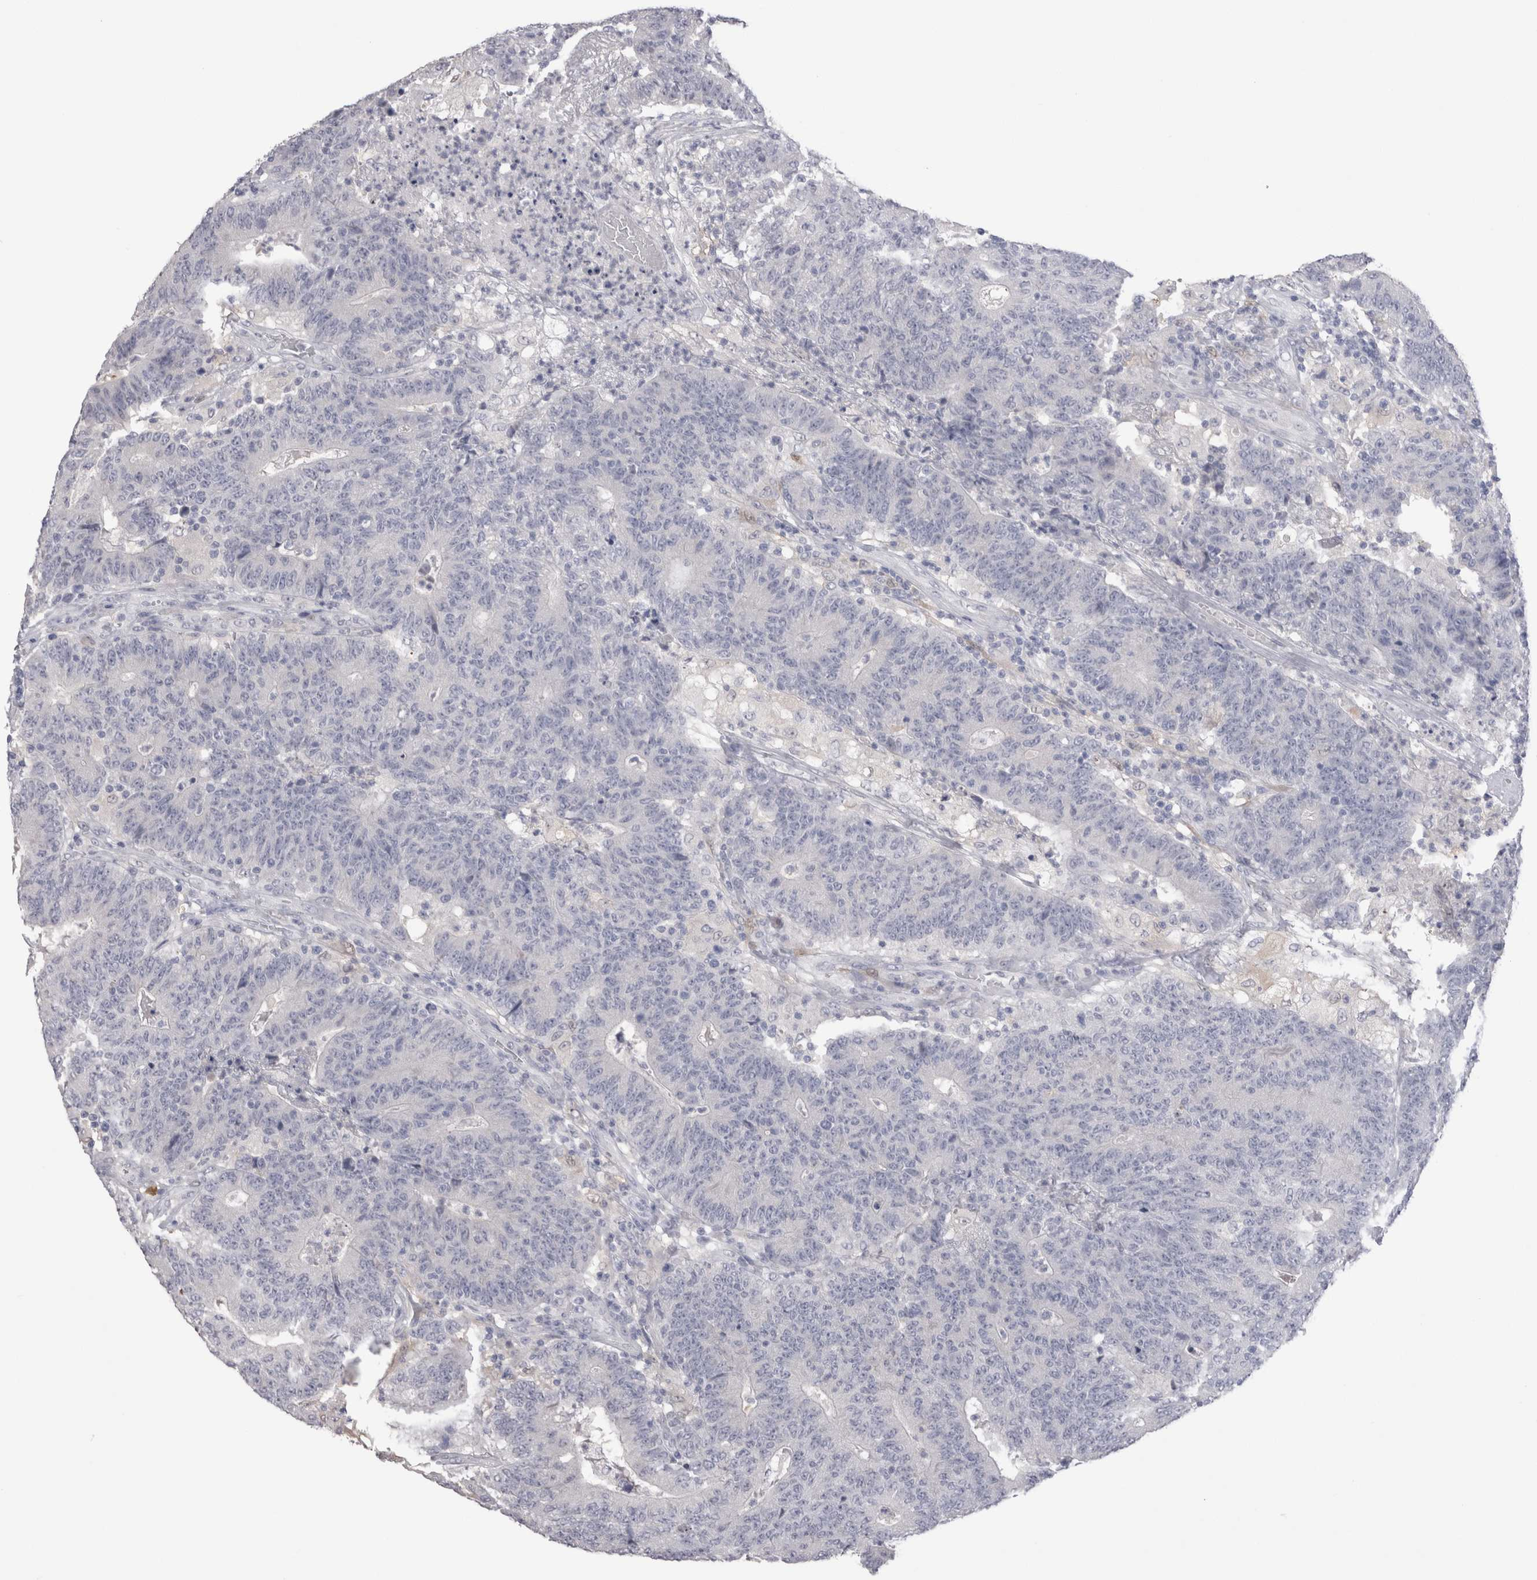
{"staining": {"intensity": "negative", "quantity": "none", "location": "none"}, "tissue": "colorectal cancer", "cell_type": "Tumor cells", "image_type": "cancer", "snomed": [{"axis": "morphology", "description": "Normal tissue, NOS"}, {"axis": "morphology", "description": "Adenocarcinoma, NOS"}, {"axis": "topography", "description": "Colon"}], "caption": "Immunohistochemical staining of human colorectal adenocarcinoma exhibits no significant expression in tumor cells.", "gene": "SUCNR1", "patient": {"sex": "female", "age": 75}}